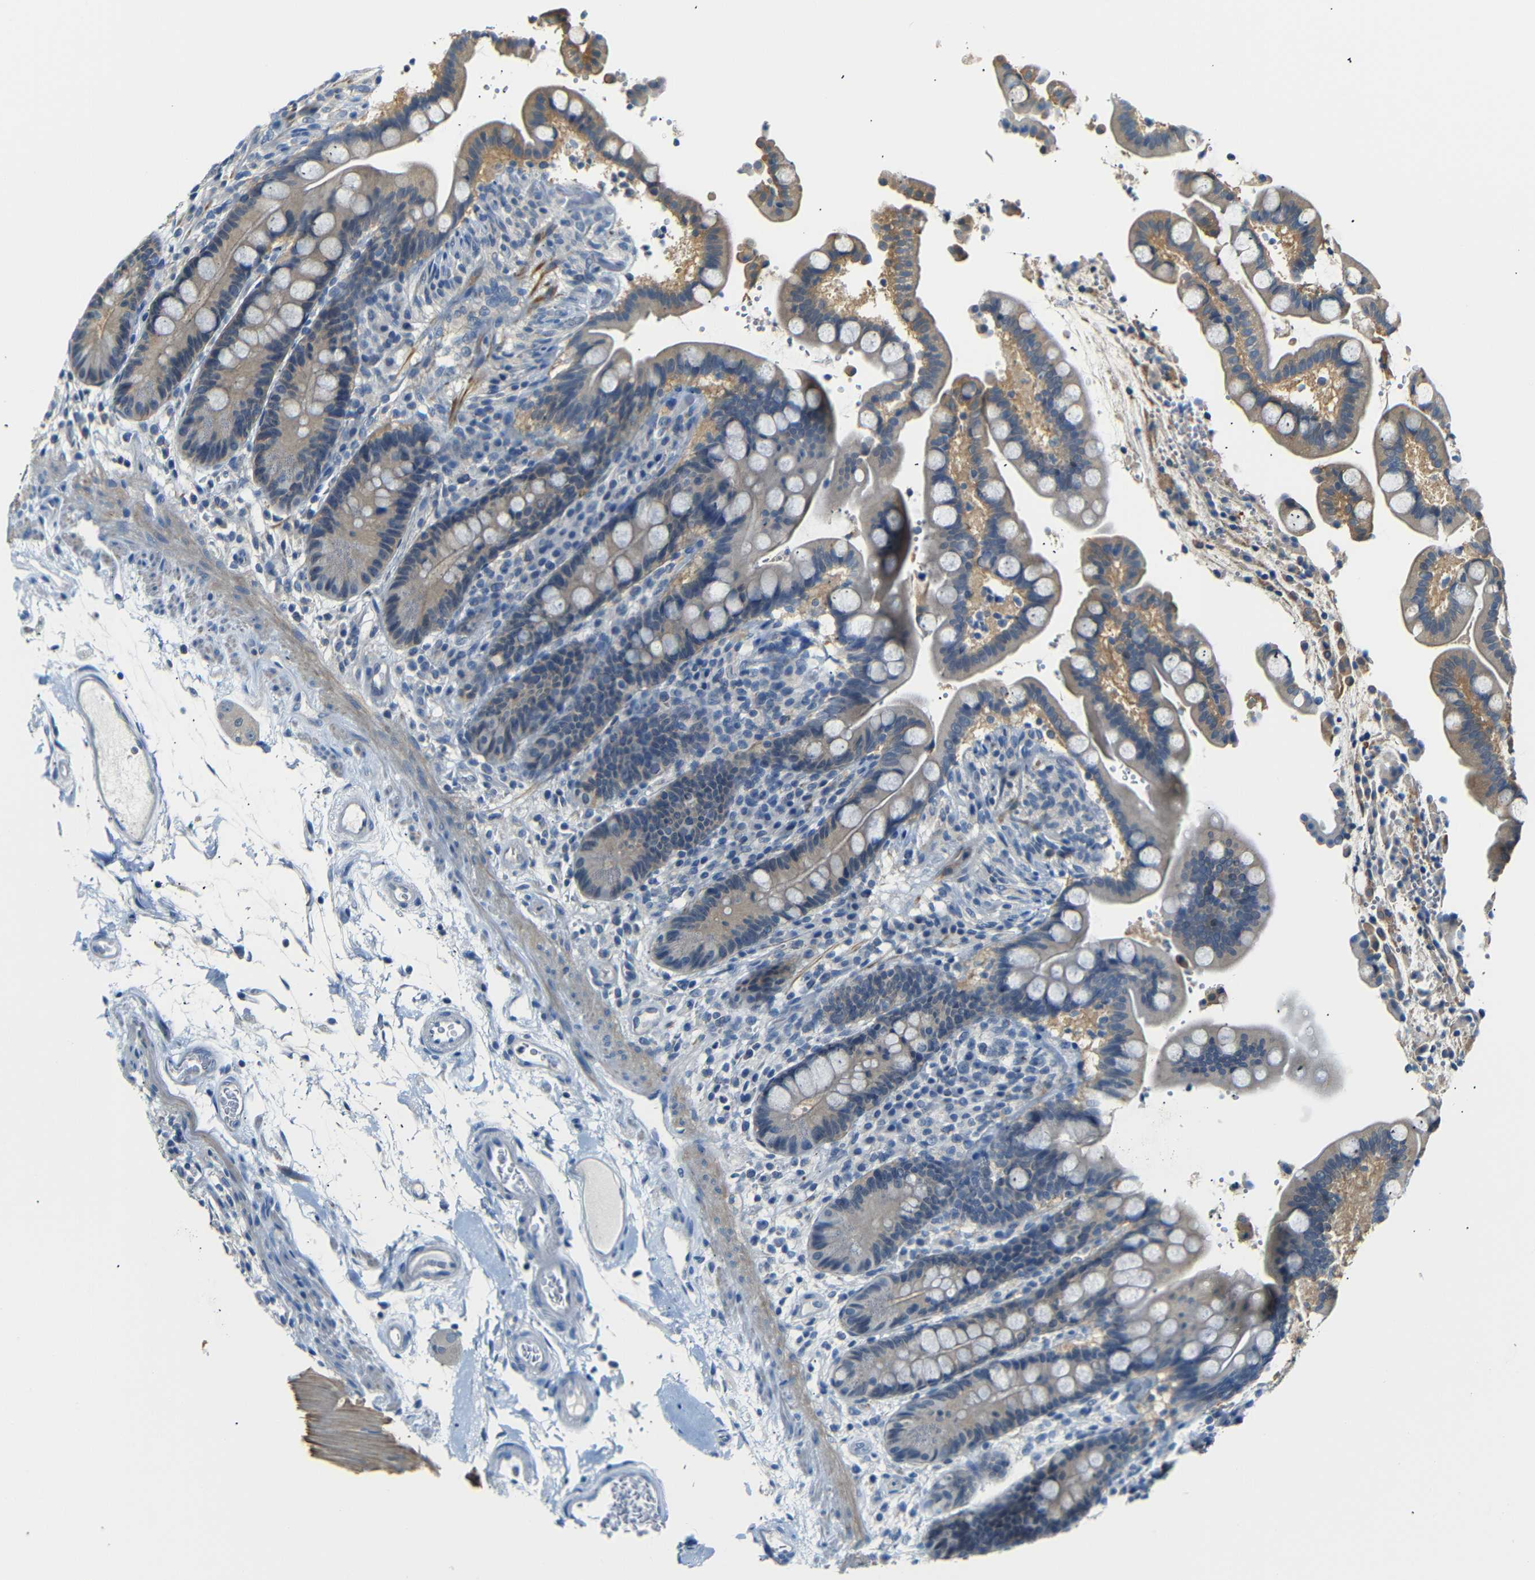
{"staining": {"intensity": "negative", "quantity": "none", "location": "none"}, "tissue": "colon", "cell_type": "Endothelial cells", "image_type": "normal", "snomed": [{"axis": "morphology", "description": "Normal tissue, NOS"}, {"axis": "topography", "description": "Colon"}], "caption": "Image shows no protein expression in endothelial cells of unremarkable colon. Nuclei are stained in blue.", "gene": "SFN", "patient": {"sex": "male", "age": 73}}